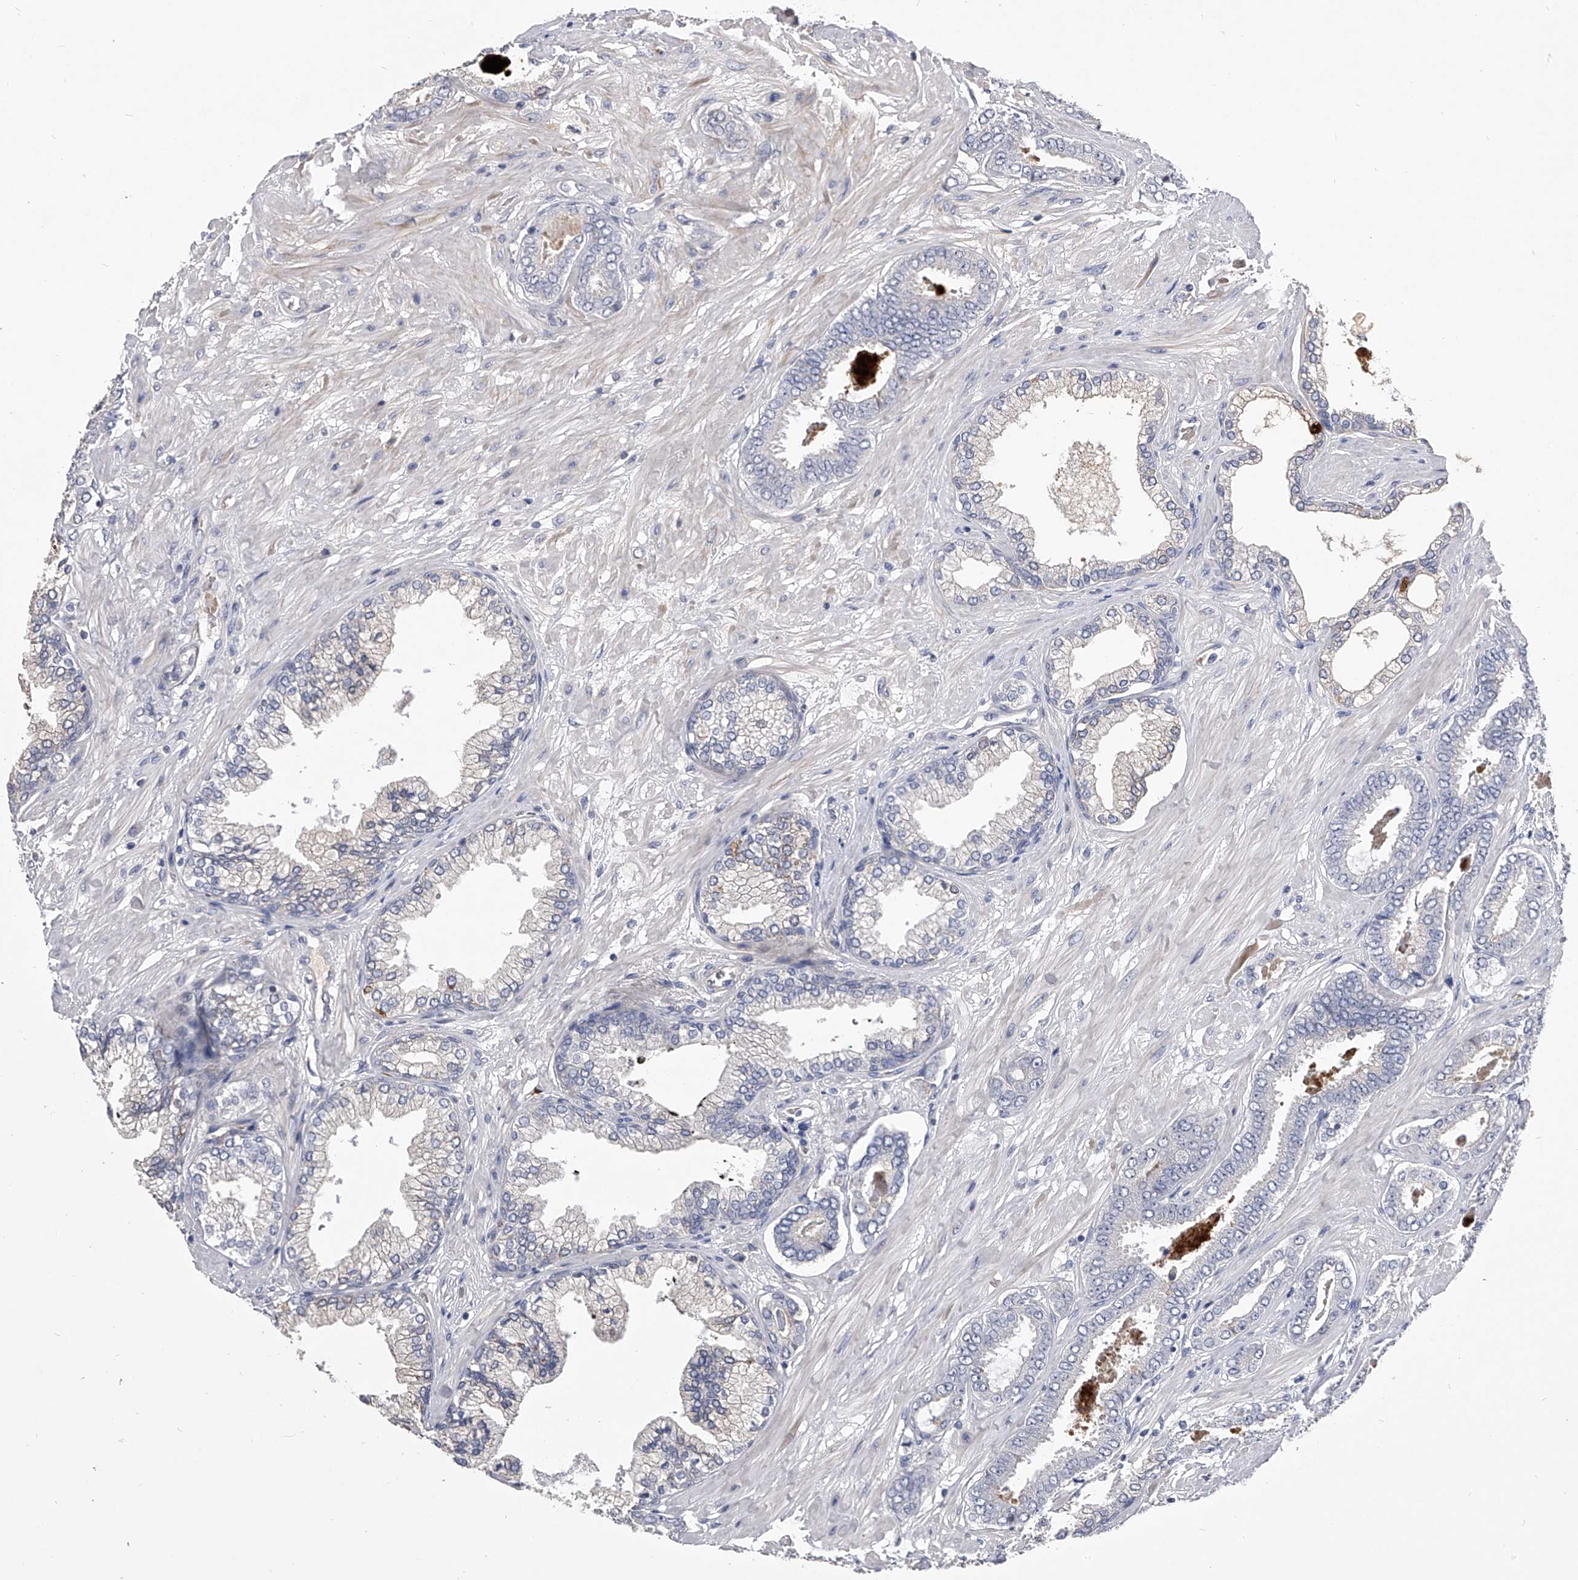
{"staining": {"intensity": "negative", "quantity": "none", "location": "none"}, "tissue": "prostate cancer", "cell_type": "Tumor cells", "image_type": "cancer", "snomed": [{"axis": "morphology", "description": "Adenocarcinoma, Low grade"}, {"axis": "topography", "description": "Prostate"}], "caption": "High power microscopy photomicrograph of an immunohistochemistry (IHC) micrograph of prostate cancer (adenocarcinoma (low-grade)), revealing no significant staining in tumor cells.", "gene": "MDN1", "patient": {"sex": "male", "age": 71}}